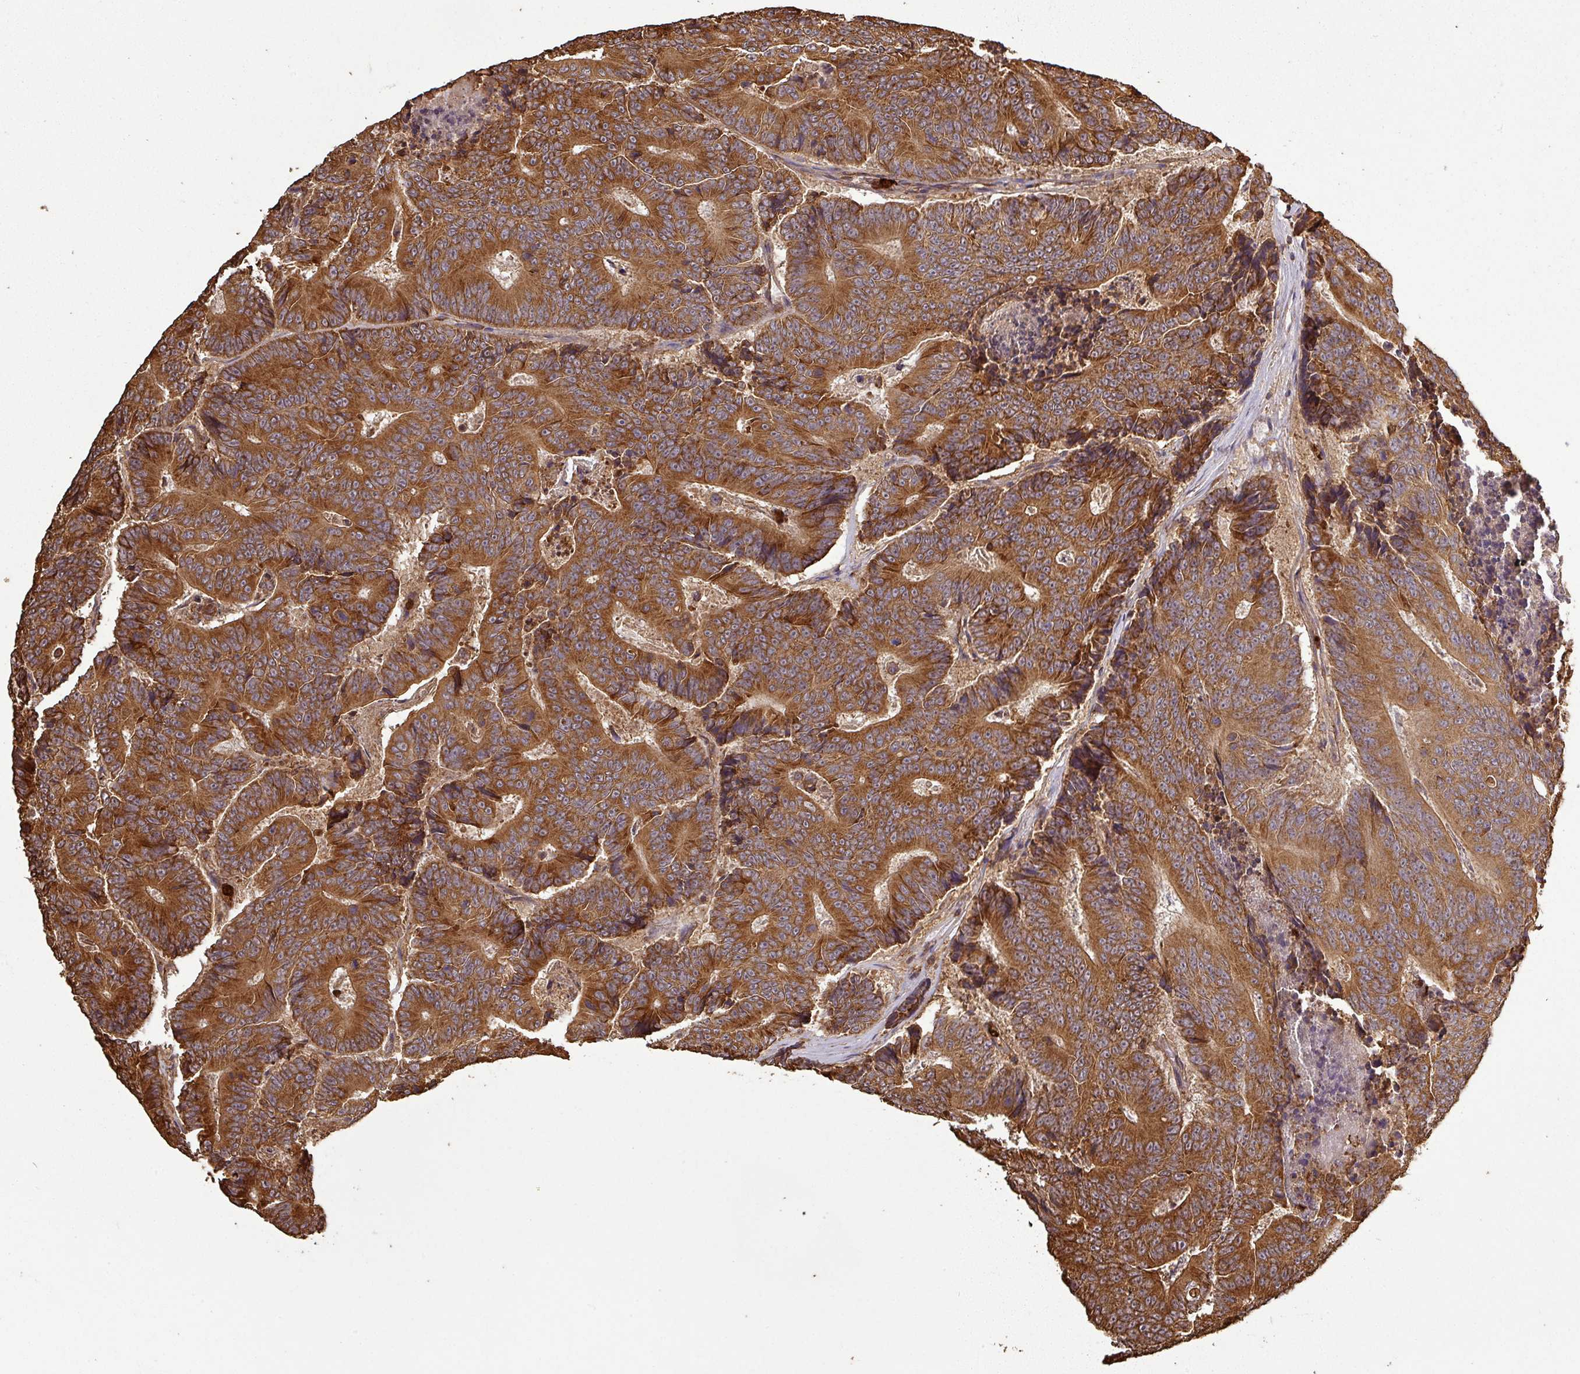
{"staining": {"intensity": "strong", "quantity": ">75%", "location": "cytoplasmic/membranous"}, "tissue": "colorectal cancer", "cell_type": "Tumor cells", "image_type": "cancer", "snomed": [{"axis": "morphology", "description": "Adenocarcinoma, NOS"}, {"axis": "topography", "description": "Colon"}], "caption": "Immunohistochemical staining of human colorectal adenocarcinoma shows strong cytoplasmic/membranous protein staining in approximately >75% of tumor cells. Using DAB (brown) and hematoxylin (blue) stains, captured at high magnification using brightfield microscopy.", "gene": "PLEKHM1", "patient": {"sex": "male", "age": 83}}